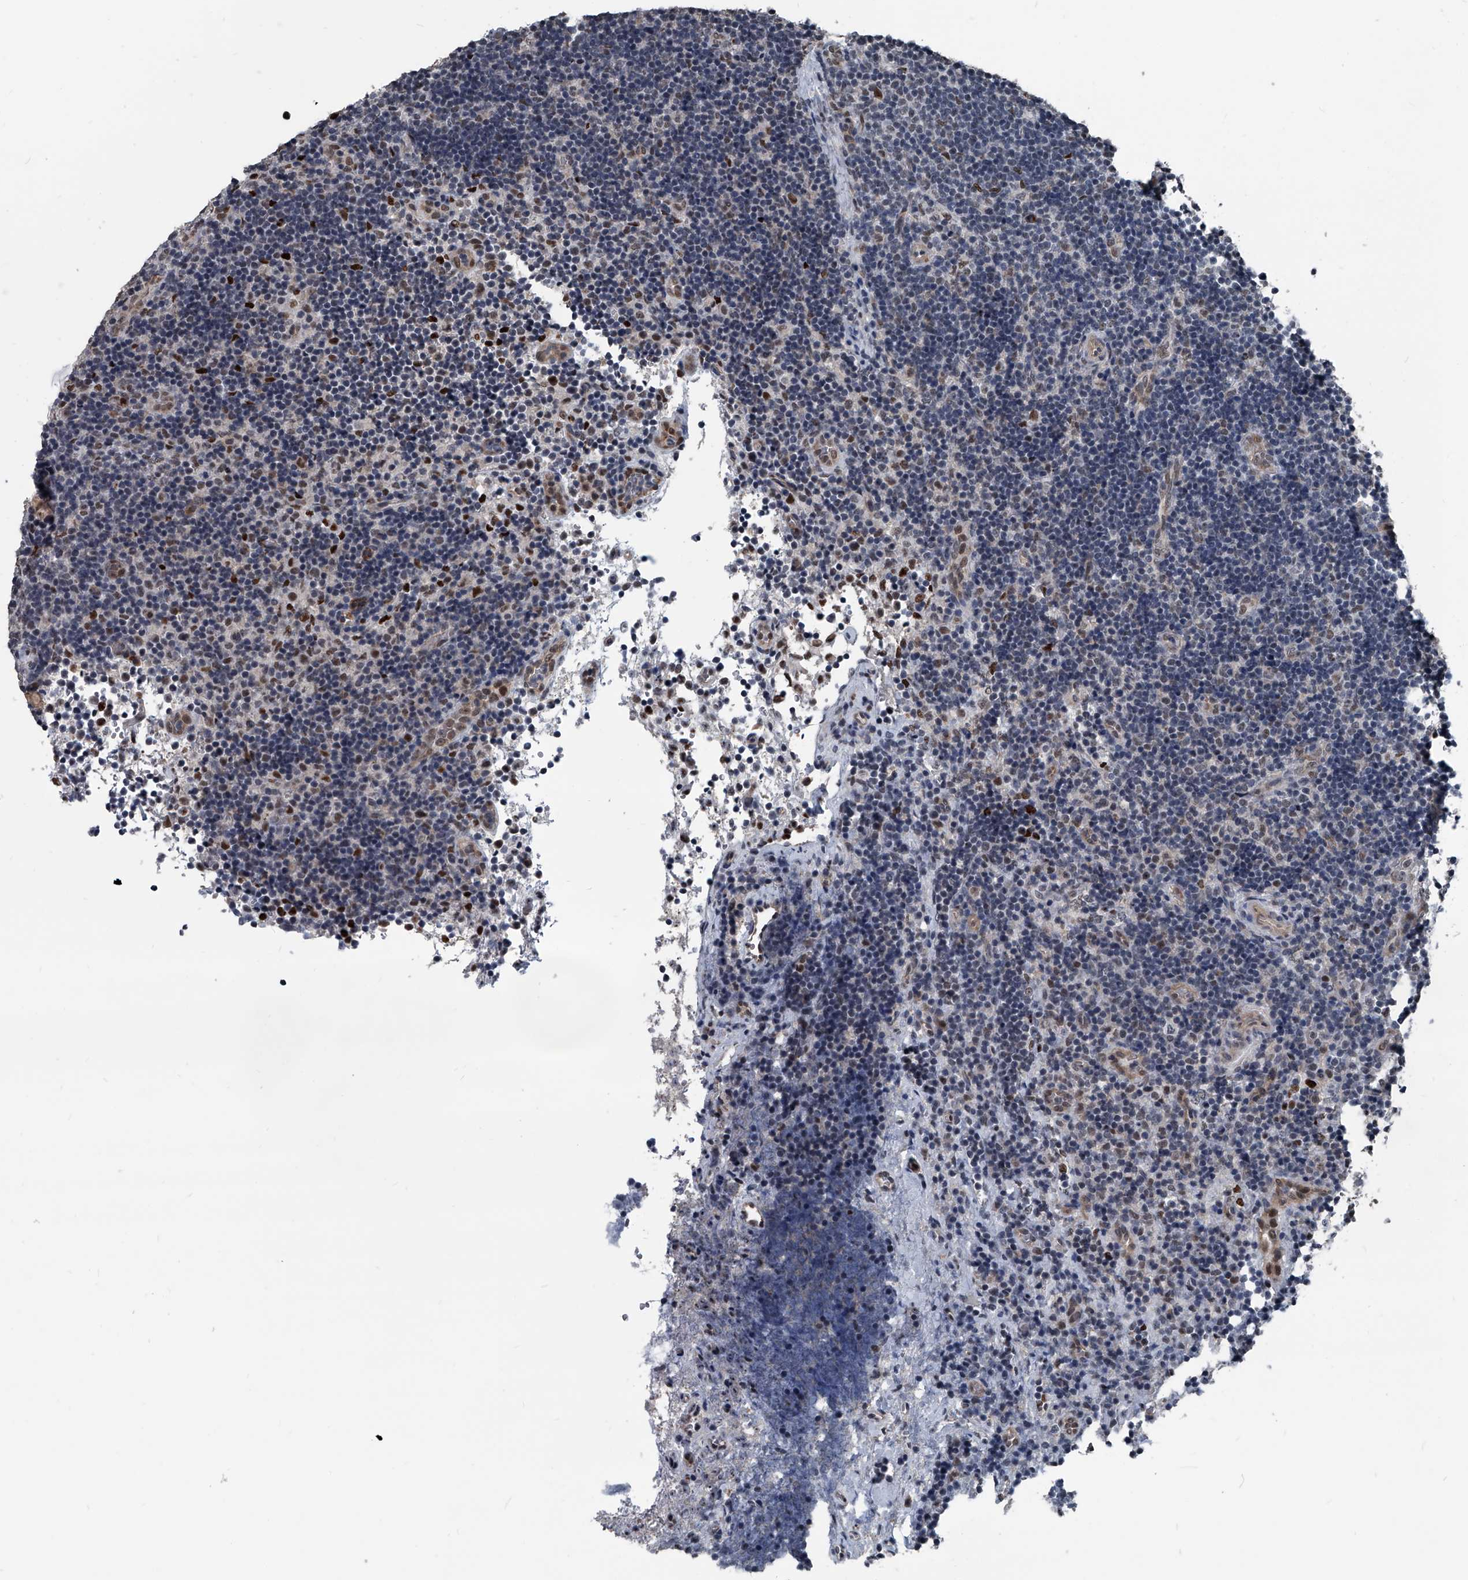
{"staining": {"intensity": "moderate", "quantity": "<25%", "location": "nuclear"}, "tissue": "lymph node", "cell_type": "Germinal center cells", "image_type": "normal", "snomed": [{"axis": "morphology", "description": "Normal tissue, NOS"}, {"axis": "topography", "description": "Lymph node"}], "caption": "Moderate nuclear expression is identified in approximately <25% of germinal center cells in normal lymph node. The protein is stained brown, and the nuclei are stained in blue (DAB IHC with brightfield microscopy, high magnification).", "gene": "MEN1", "patient": {"sex": "female", "age": 22}}